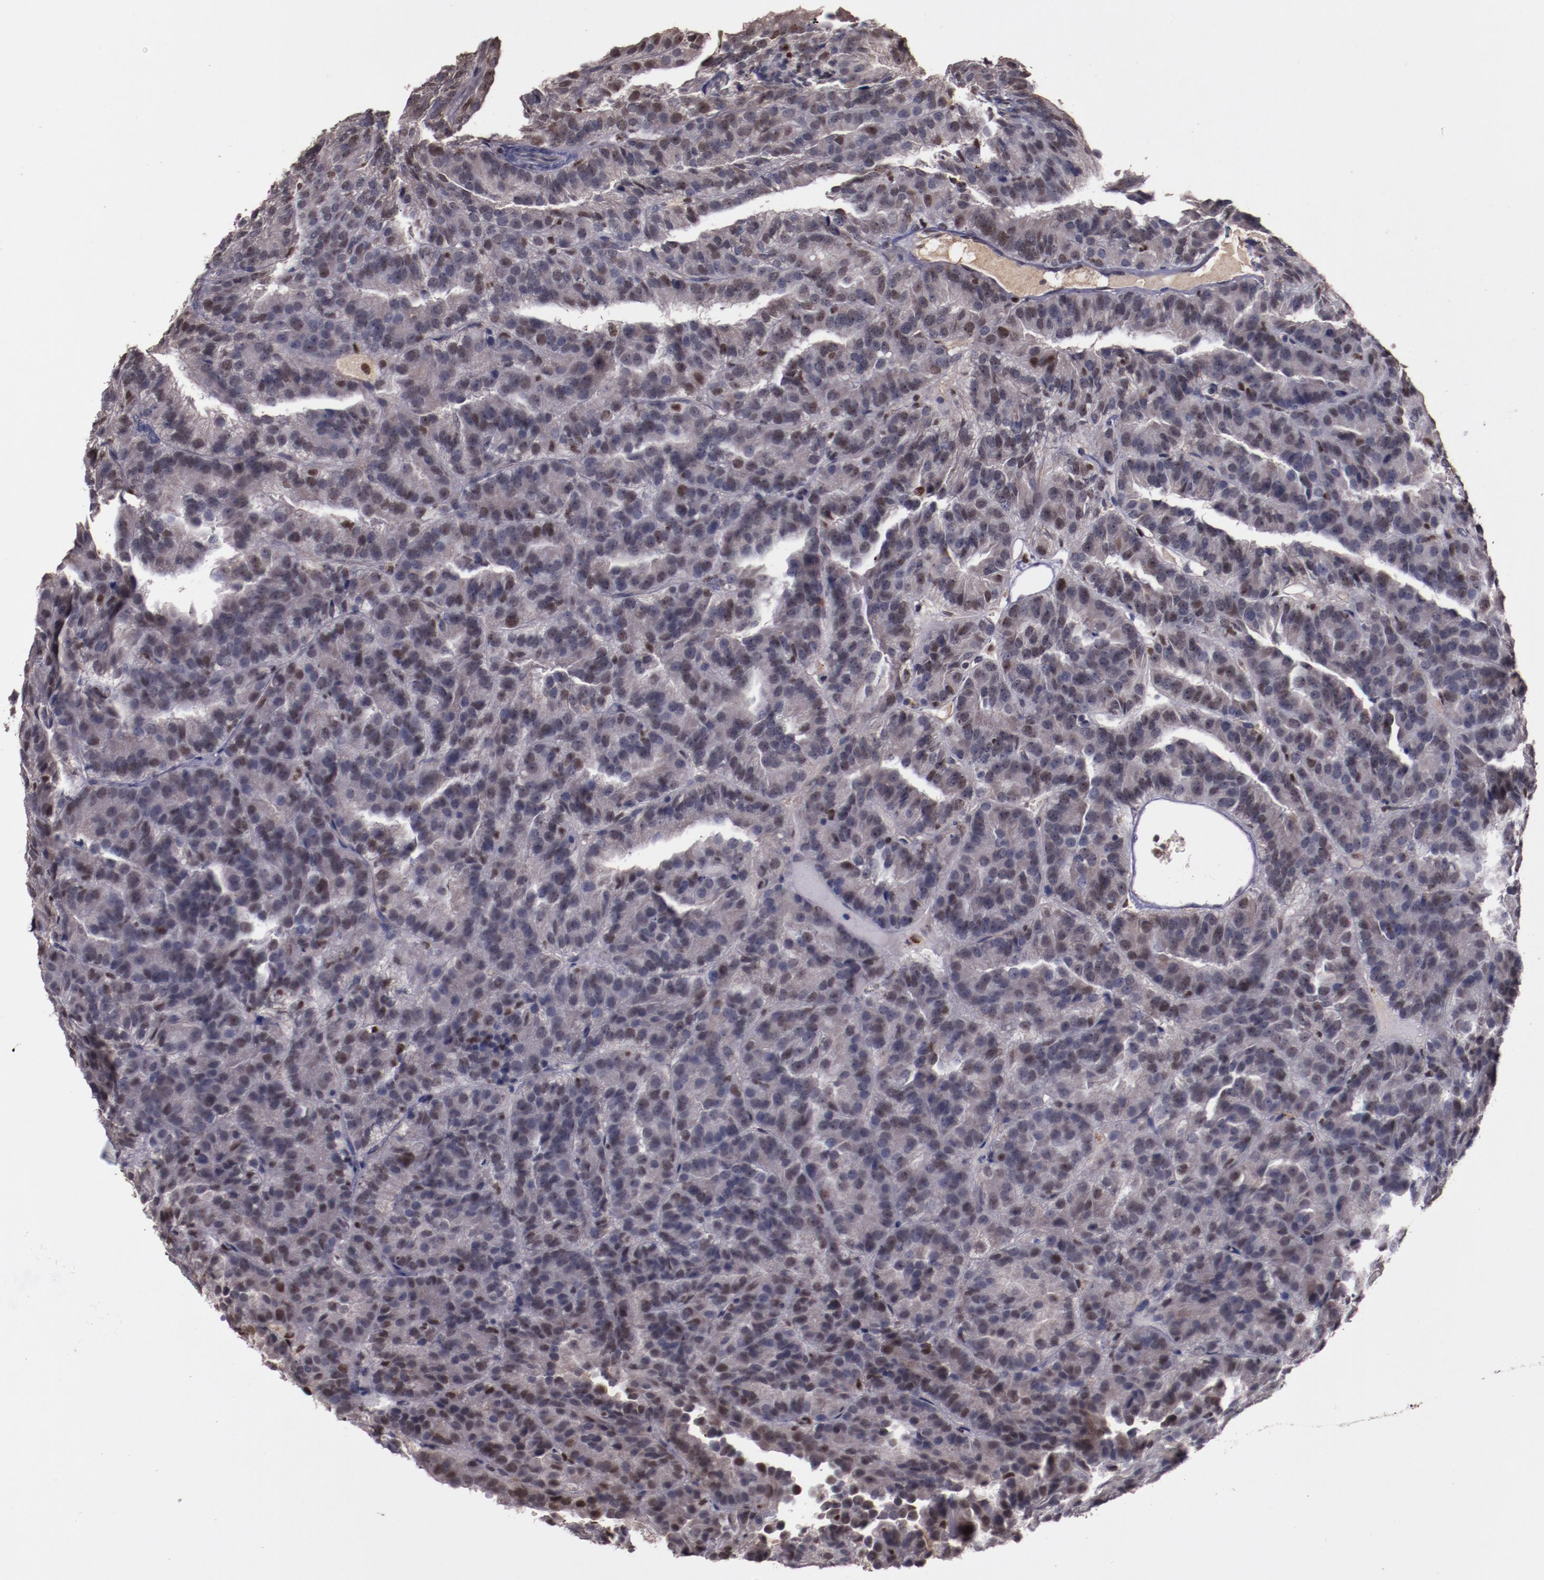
{"staining": {"intensity": "weak", "quantity": "<25%", "location": "nuclear"}, "tissue": "renal cancer", "cell_type": "Tumor cells", "image_type": "cancer", "snomed": [{"axis": "morphology", "description": "Adenocarcinoma, NOS"}, {"axis": "topography", "description": "Kidney"}], "caption": "The photomicrograph shows no significant positivity in tumor cells of renal cancer (adenocarcinoma).", "gene": "CHEK2", "patient": {"sex": "male", "age": 46}}